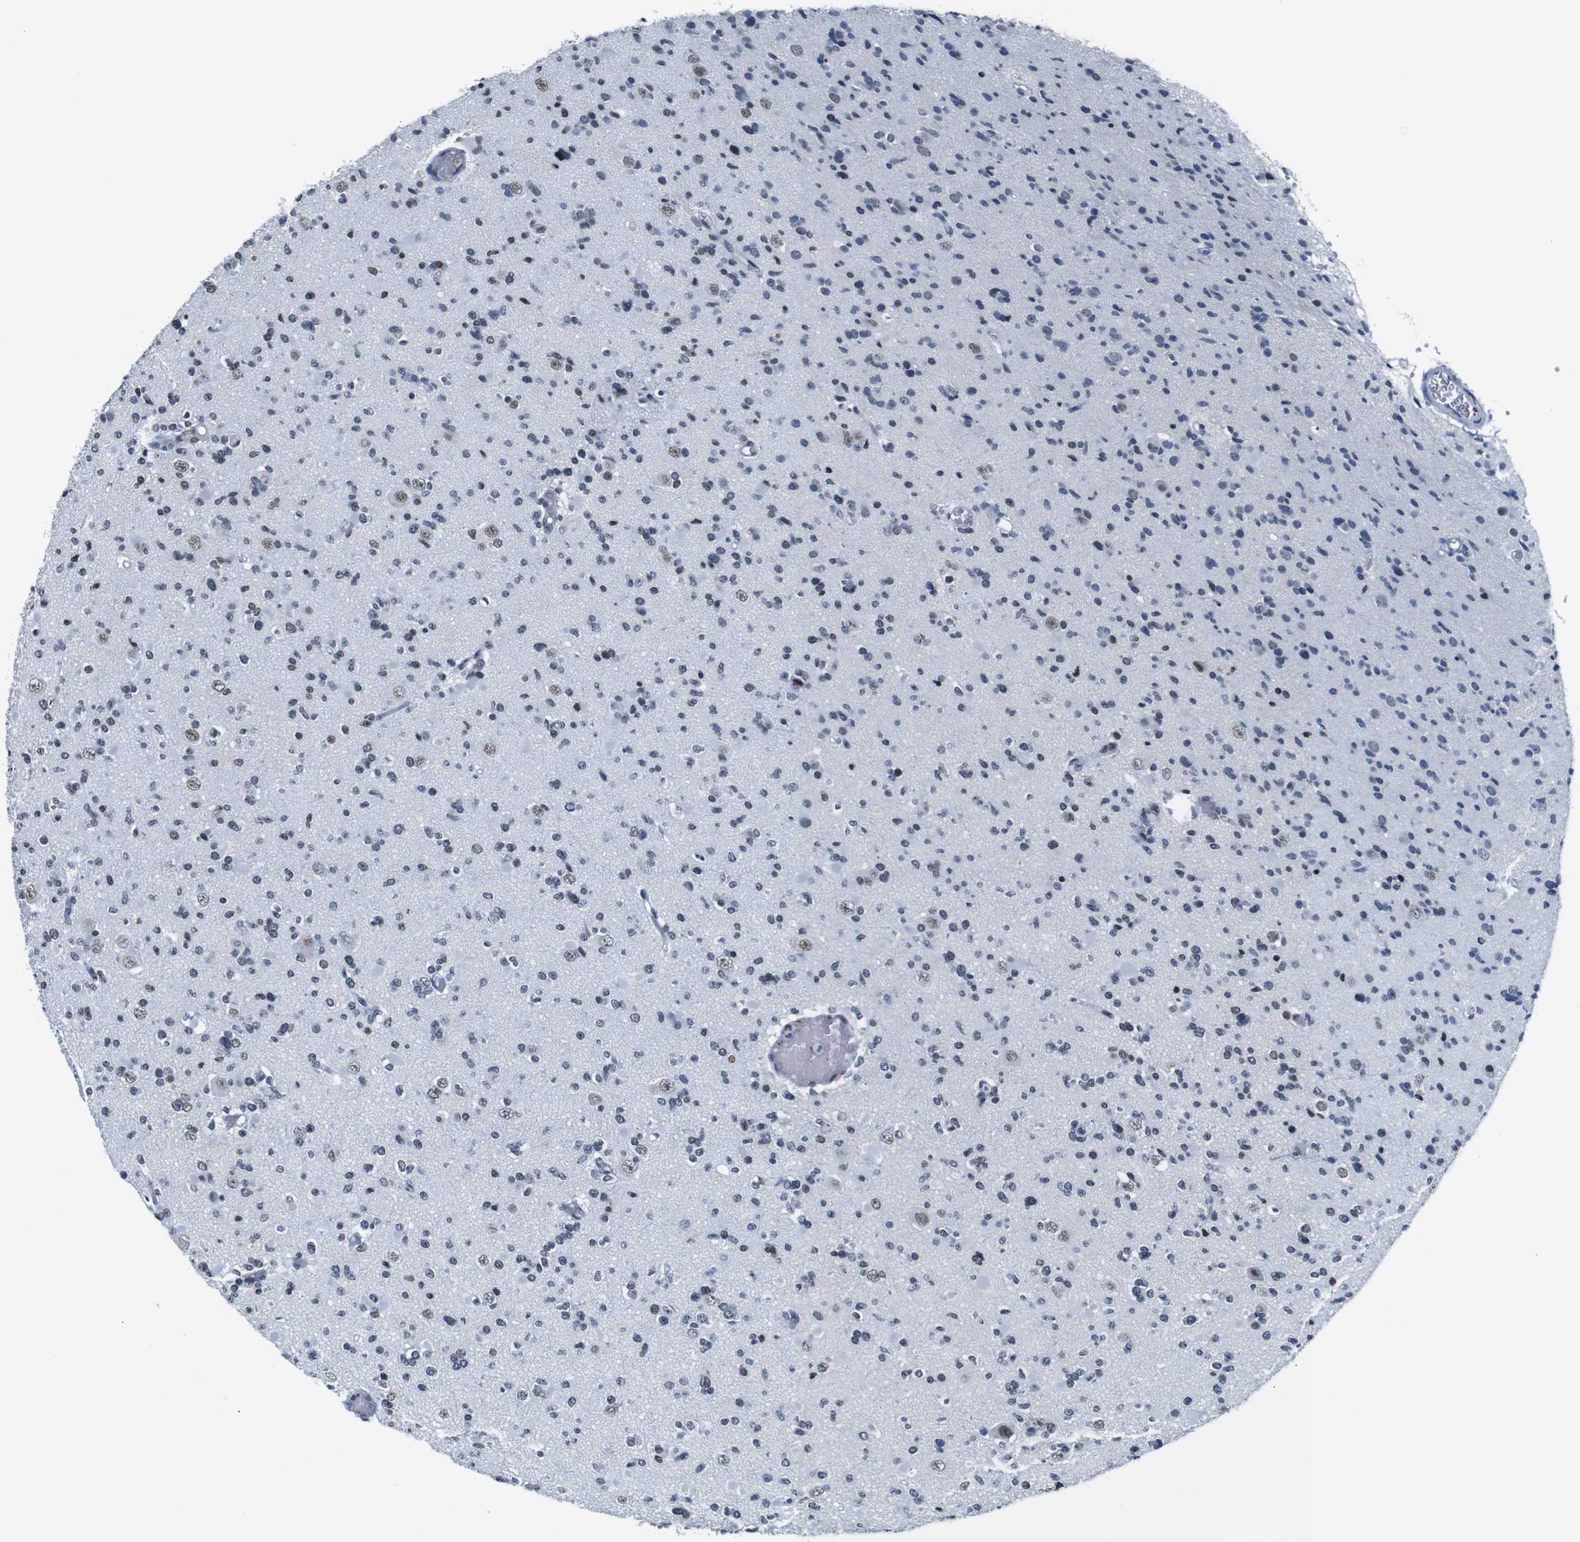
{"staining": {"intensity": "weak", "quantity": "<25%", "location": "nuclear"}, "tissue": "glioma", "cell_type": "Tumor cells", "image_type": "cancer", "snomed": [{"axis": "morphology", "description": "Glioma, malignant, Low grade"}, {"axis": "topography", "description": "Brain"}], "caption": "Immunohistochemistry histopathology image of neoplastic tissue: glioma stained with DAB exhibits no significant protein positivity in tumor cells. (Stains: DAB (3,3'-diaminobenzidine) immunohistochemistry with hematoxylin counter stain, Microscopy: brightfield microscopy at high magnification).", "gene": "ILDR2", "patient": {"sex": "female", "age": 22}}